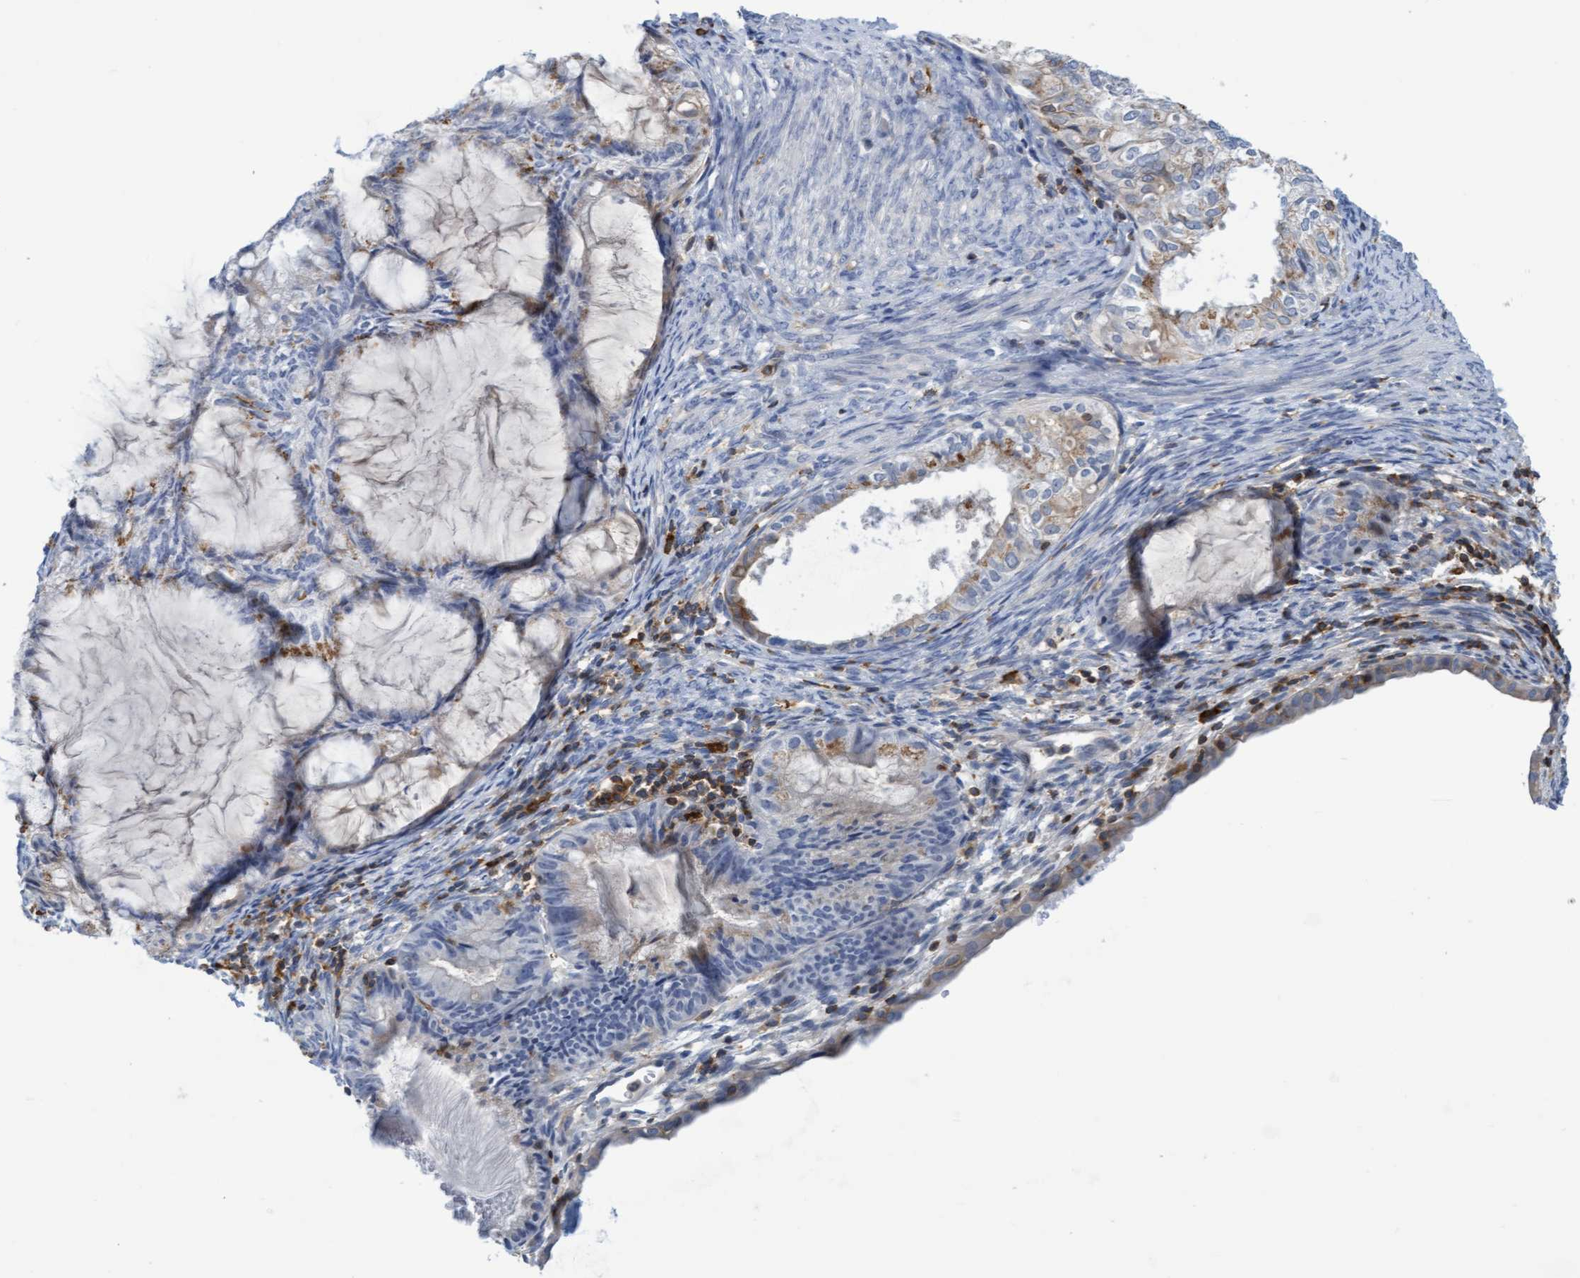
{"staining": {"intensity": "weak", "quantity": "<25%", "location": "cytoplasmic/membranous"}, "tissue": "cervical cancer", "cell_type": "Tumor cells", "image_type": "cancer", "snomed": [{"axis": "morphology", "description": "Normal tissue, NOS"}, {"axis": "morphology", "description": "Adenocarcinoma, NOS"}, {"axis": "topography", "description": "Cervix"}, {"axis": "topography", "description": "Endometrium"}], "caption": "Micrograph shows no protein staining in tumor cells of cervical cancer tissue. (DAB (3,3'-diaminobenzidine) IHC with hematoxylin counter stain).", "gene": "FNBP1", "patient": {"sex": "female", "age": 86}}